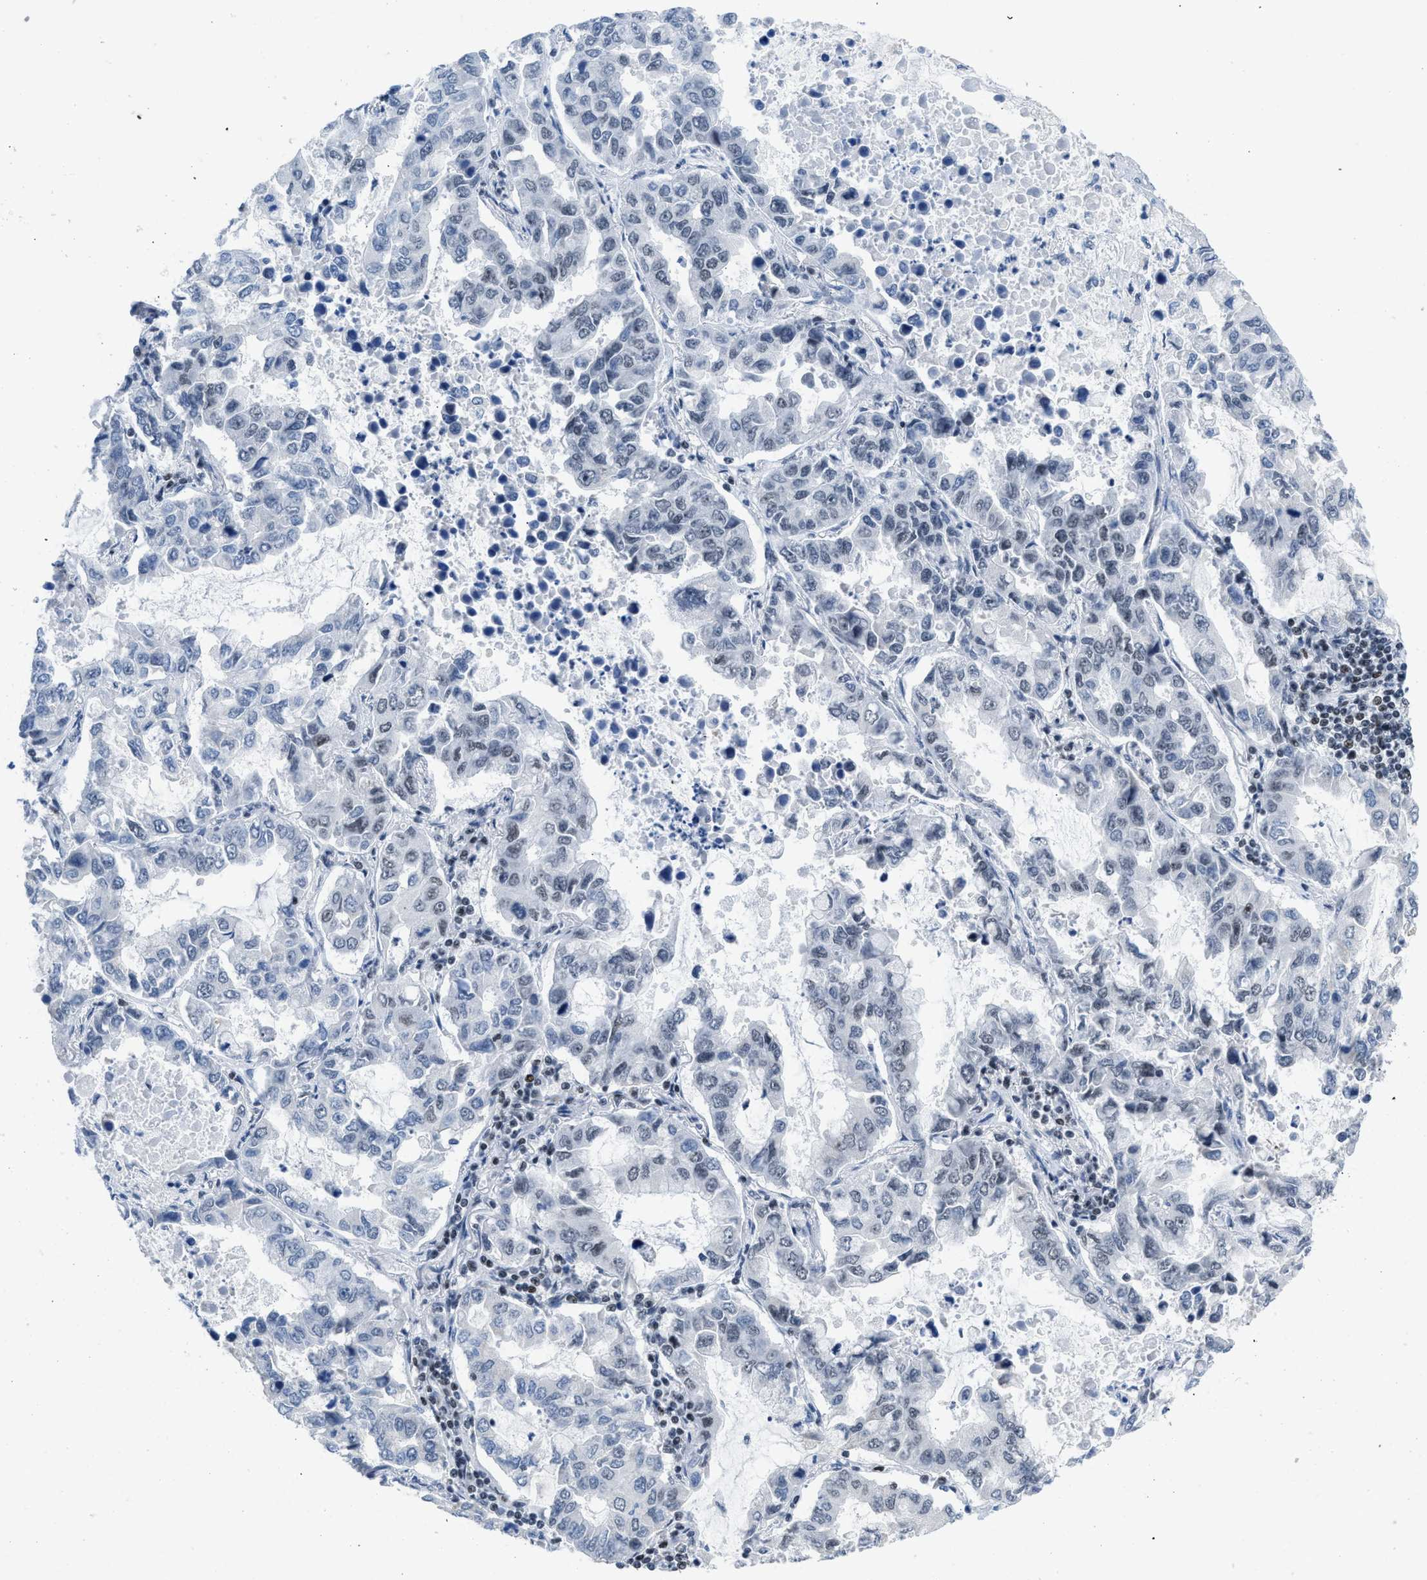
{"staining": {"intensity": "negative", "quantity": "none", "location": "none"}, "tissue": "lung cancer", "cell_type": "Tumor cells", "image_type": "cancer", "snomed": [{"axis": "morphology", "description": "Adenocarcinoma, NOS"}, {"axis": "topography", "description": "Lung"}], "caption": "Immunohistochemistry image of adenocarcinoma (lung) stained for a protein (brown), which reveals no positivity in tumor cells. (DAB (3,3'-diaminobenzidine) immunohistochemistry, high magnification).", "gene": "TERF2IP", "patient": {"sex": "male", "age": 64}}